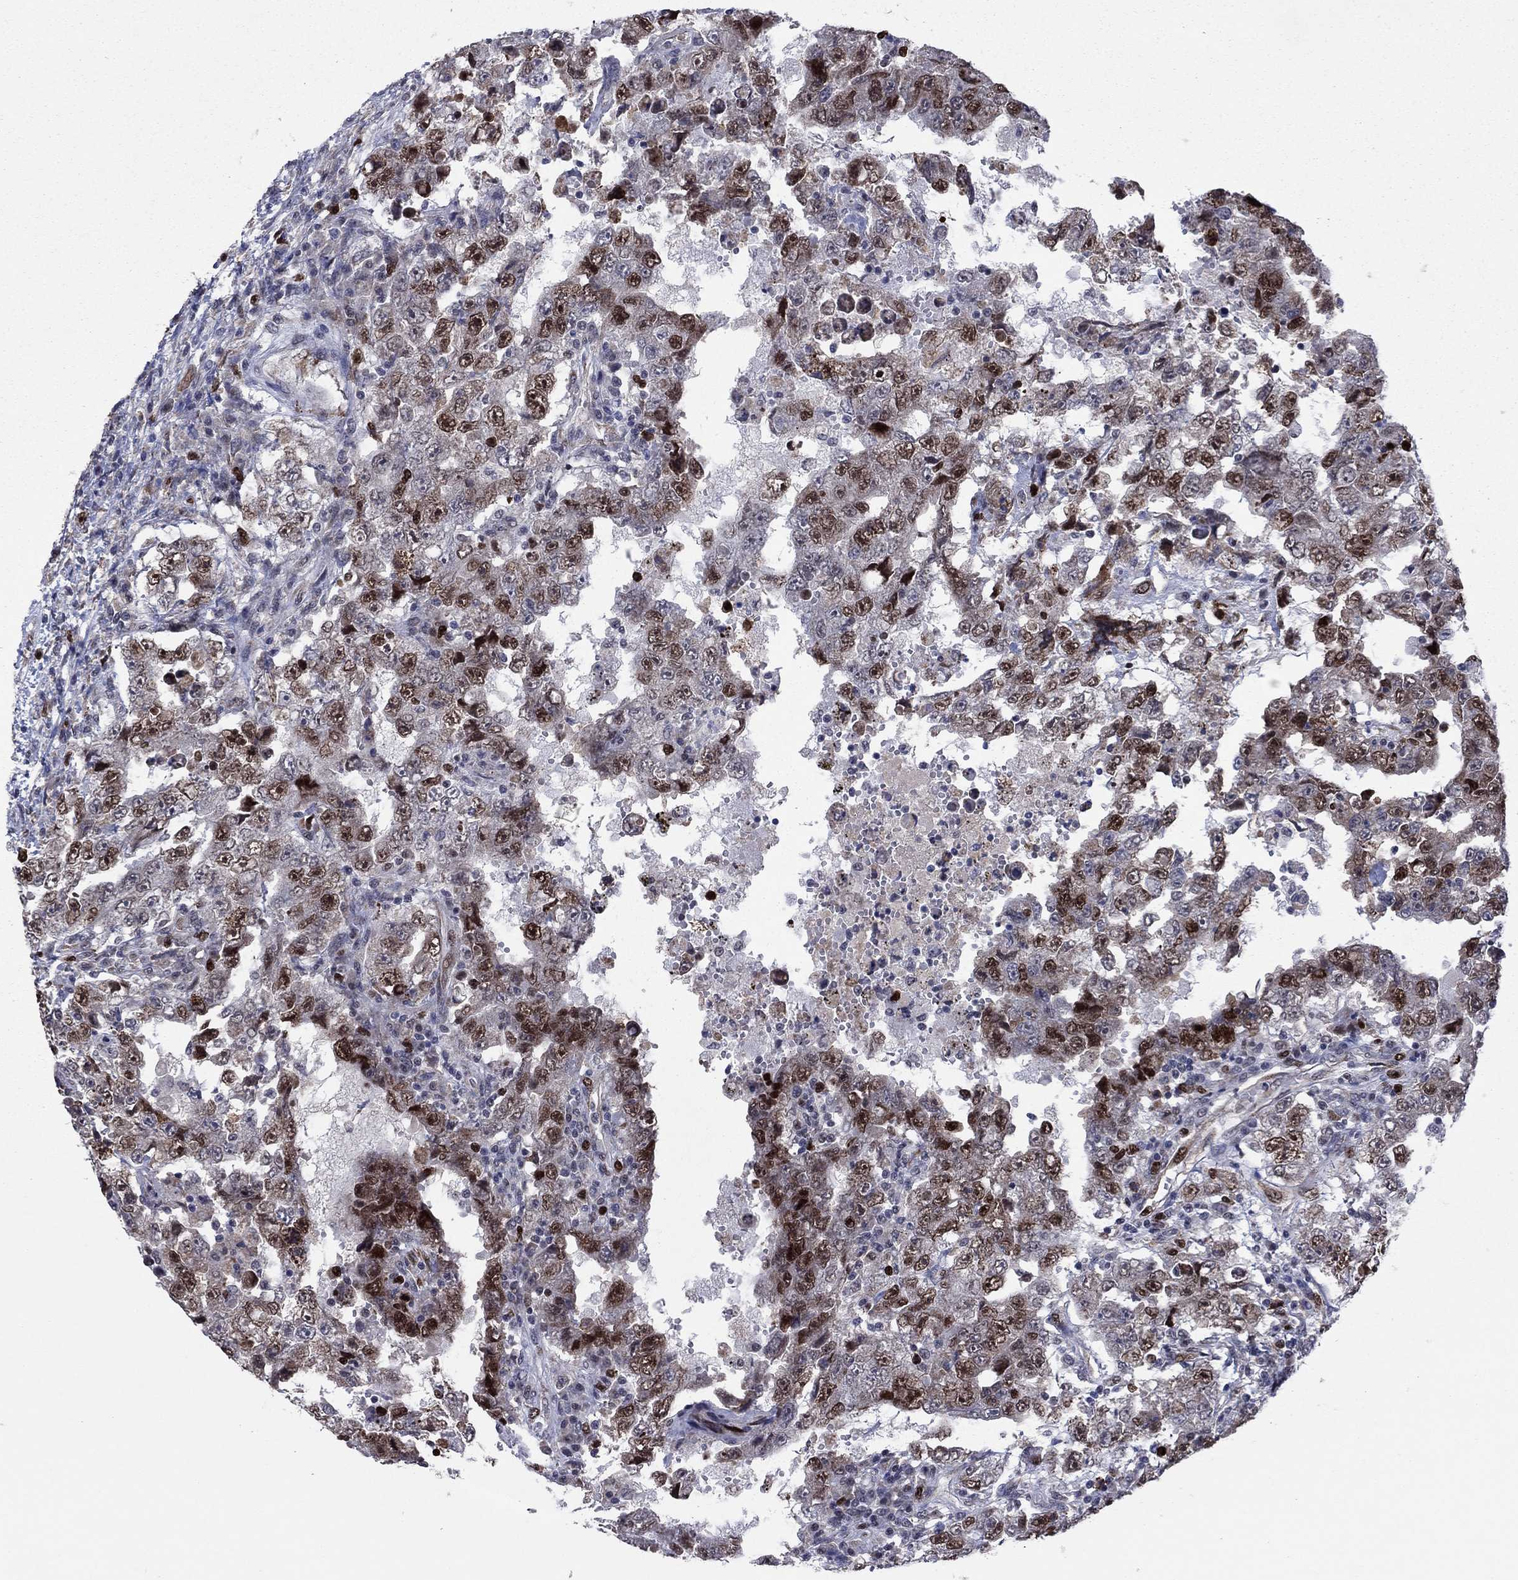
{"staining": {"intensity": "strong", "quantity": "25%-75%", "location": "nuclear"}, "tissue": "testis cancer", "cell_type": "Tumor cells", "image_type": "cancer", "snomed": [{"axis": "morphology", "description": "Carcinoma, Embryonal, NOS"}, {"axis": "topography", "description": "Testis"}], "caption": "Tumor cells exhibit strong nuclear expression in approximately 25%-75% of cells in embryonal carcinoma (testis).", "gene": "CDCA5", "patient": {"sex": "male", "age": 26}}